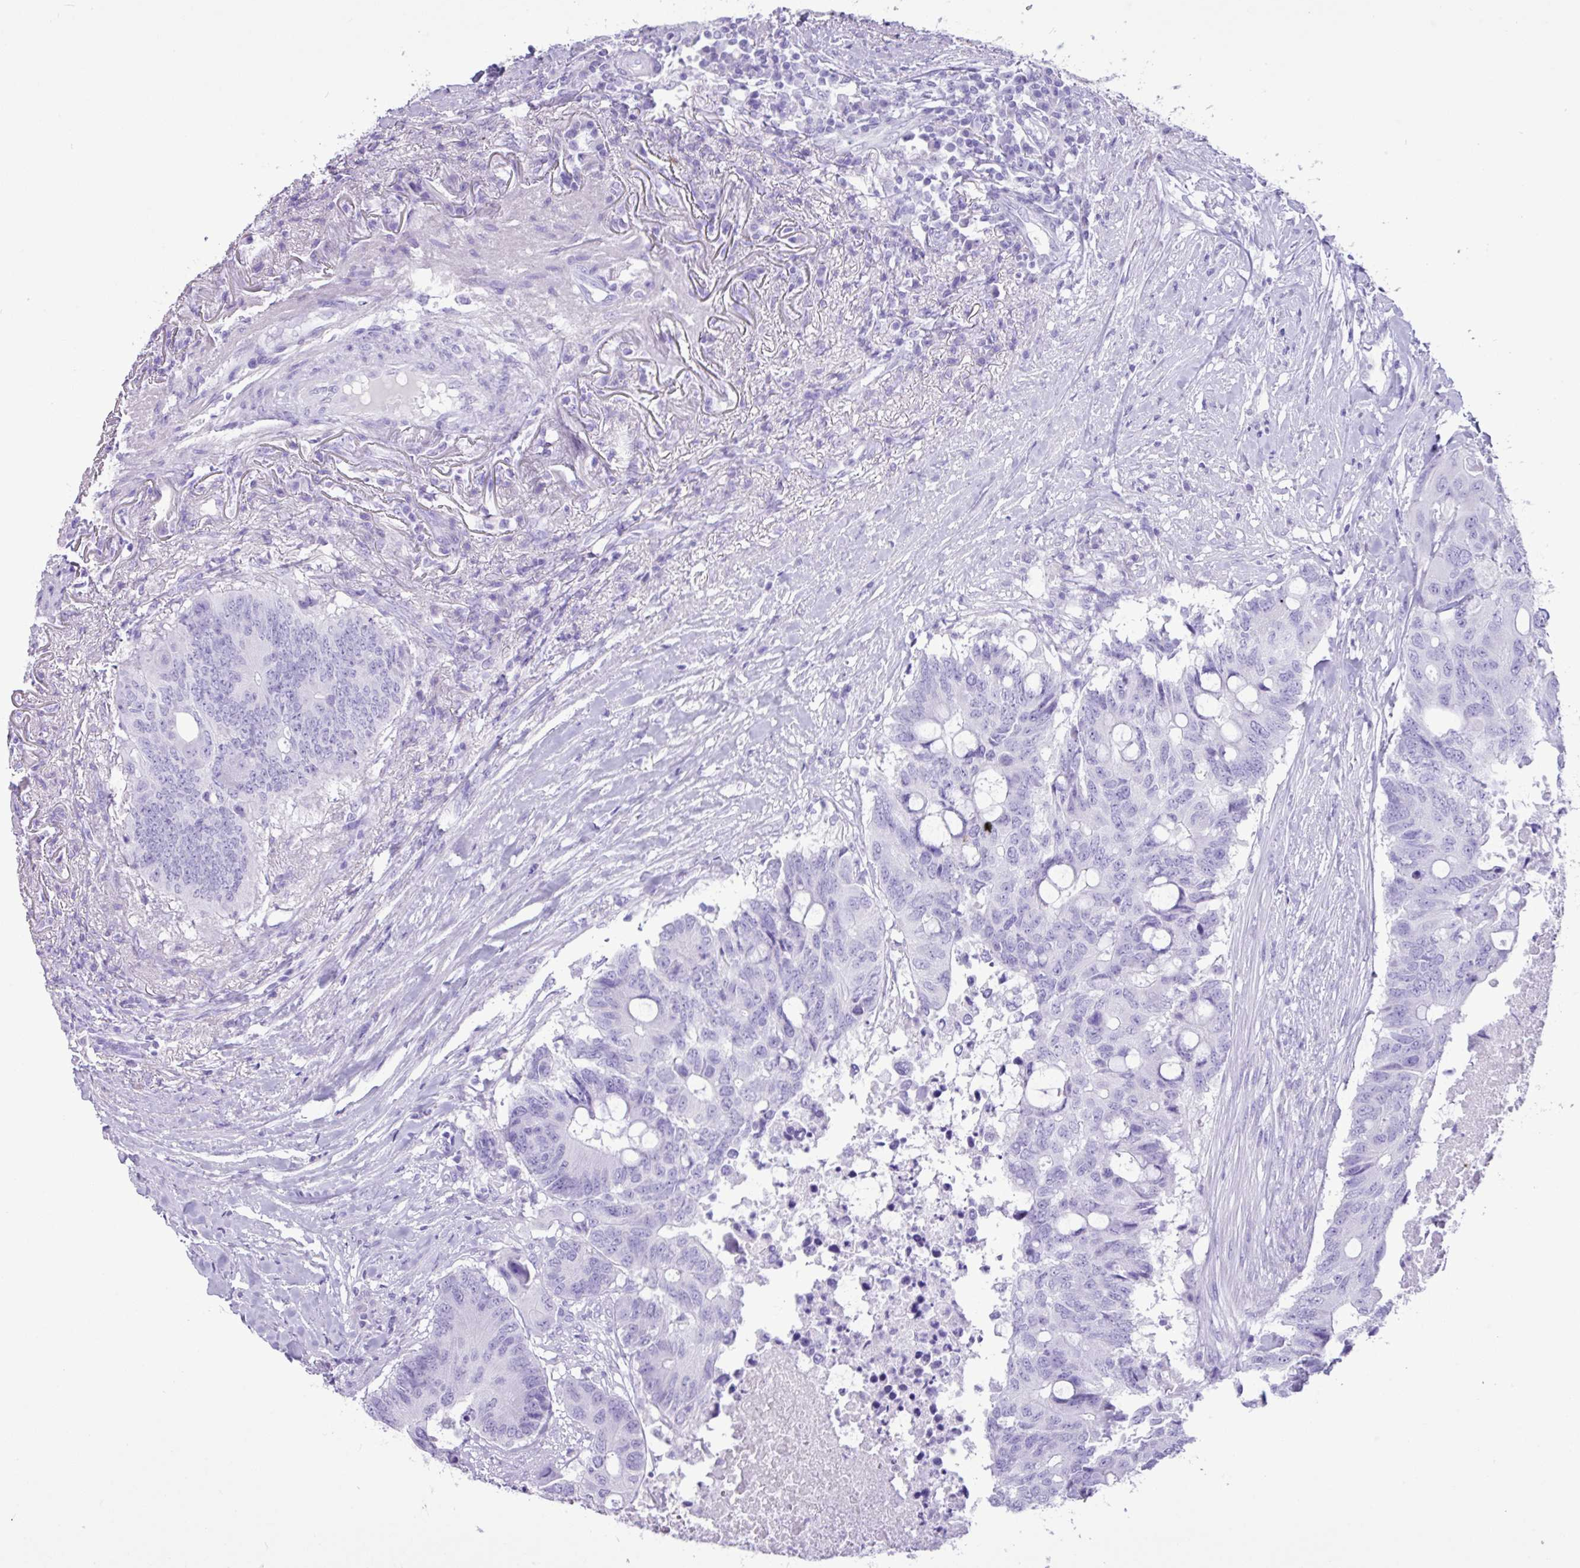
{"staining": {"intensity": "negative", "quantity": "none", "location": "none"}, "tissue": "colorectal cancer", "cell_type": "Tumor cells", "image_type": "cancer", "snomed": [{"axis": "morphology", "description": "Adenocarcinoma, NOS"}, {"axis": "topography", "description": "Colon"}], "caption": "This histopathology image is of colorectal cancer stained with immunohistochemistry to label a protein in brown with the nuclei are counter-stained blue. There is no staining in tumor cells.", "gene": "CKMT2", "patient": {"sex": "male", "age": 71}}